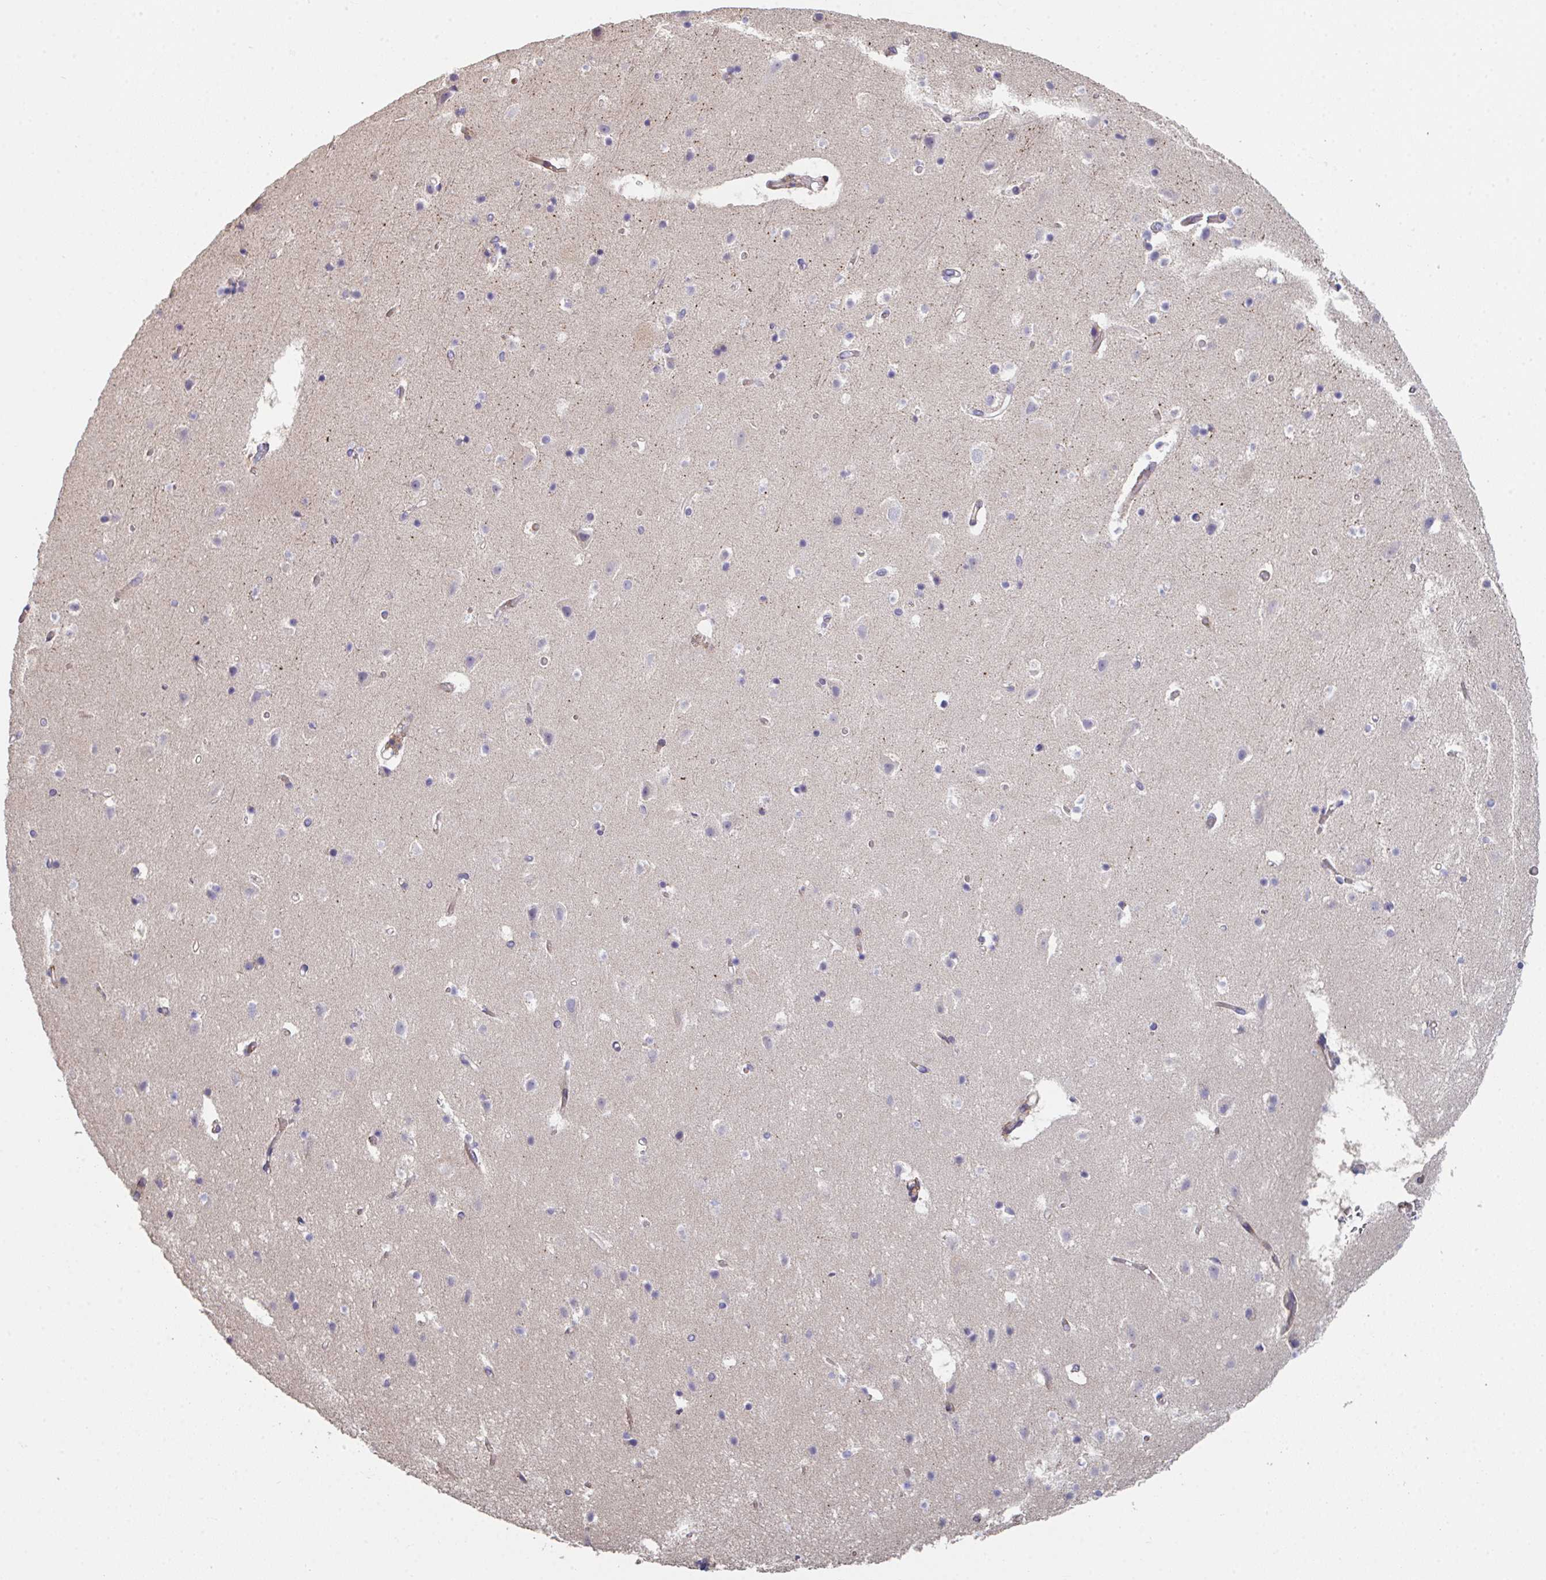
{"staining": {"intensity": "negative", "quantity": "none", "location": "none"}, "tissue": "cerebral cortex", "cell_type": "Endothelial cells", "image_type": "normal", "snomed": [{"axis": "morphology", "description": "Normal tissue, NOS"}, {"axis": "topography", "description": "Cerebral cortex"}], "caption": "Protein analysis of benign cerebral cortex reveals no significant staining in endothelial cells.", "gene": "FZD2", "patient": {"sex": "female", "age": 42}}